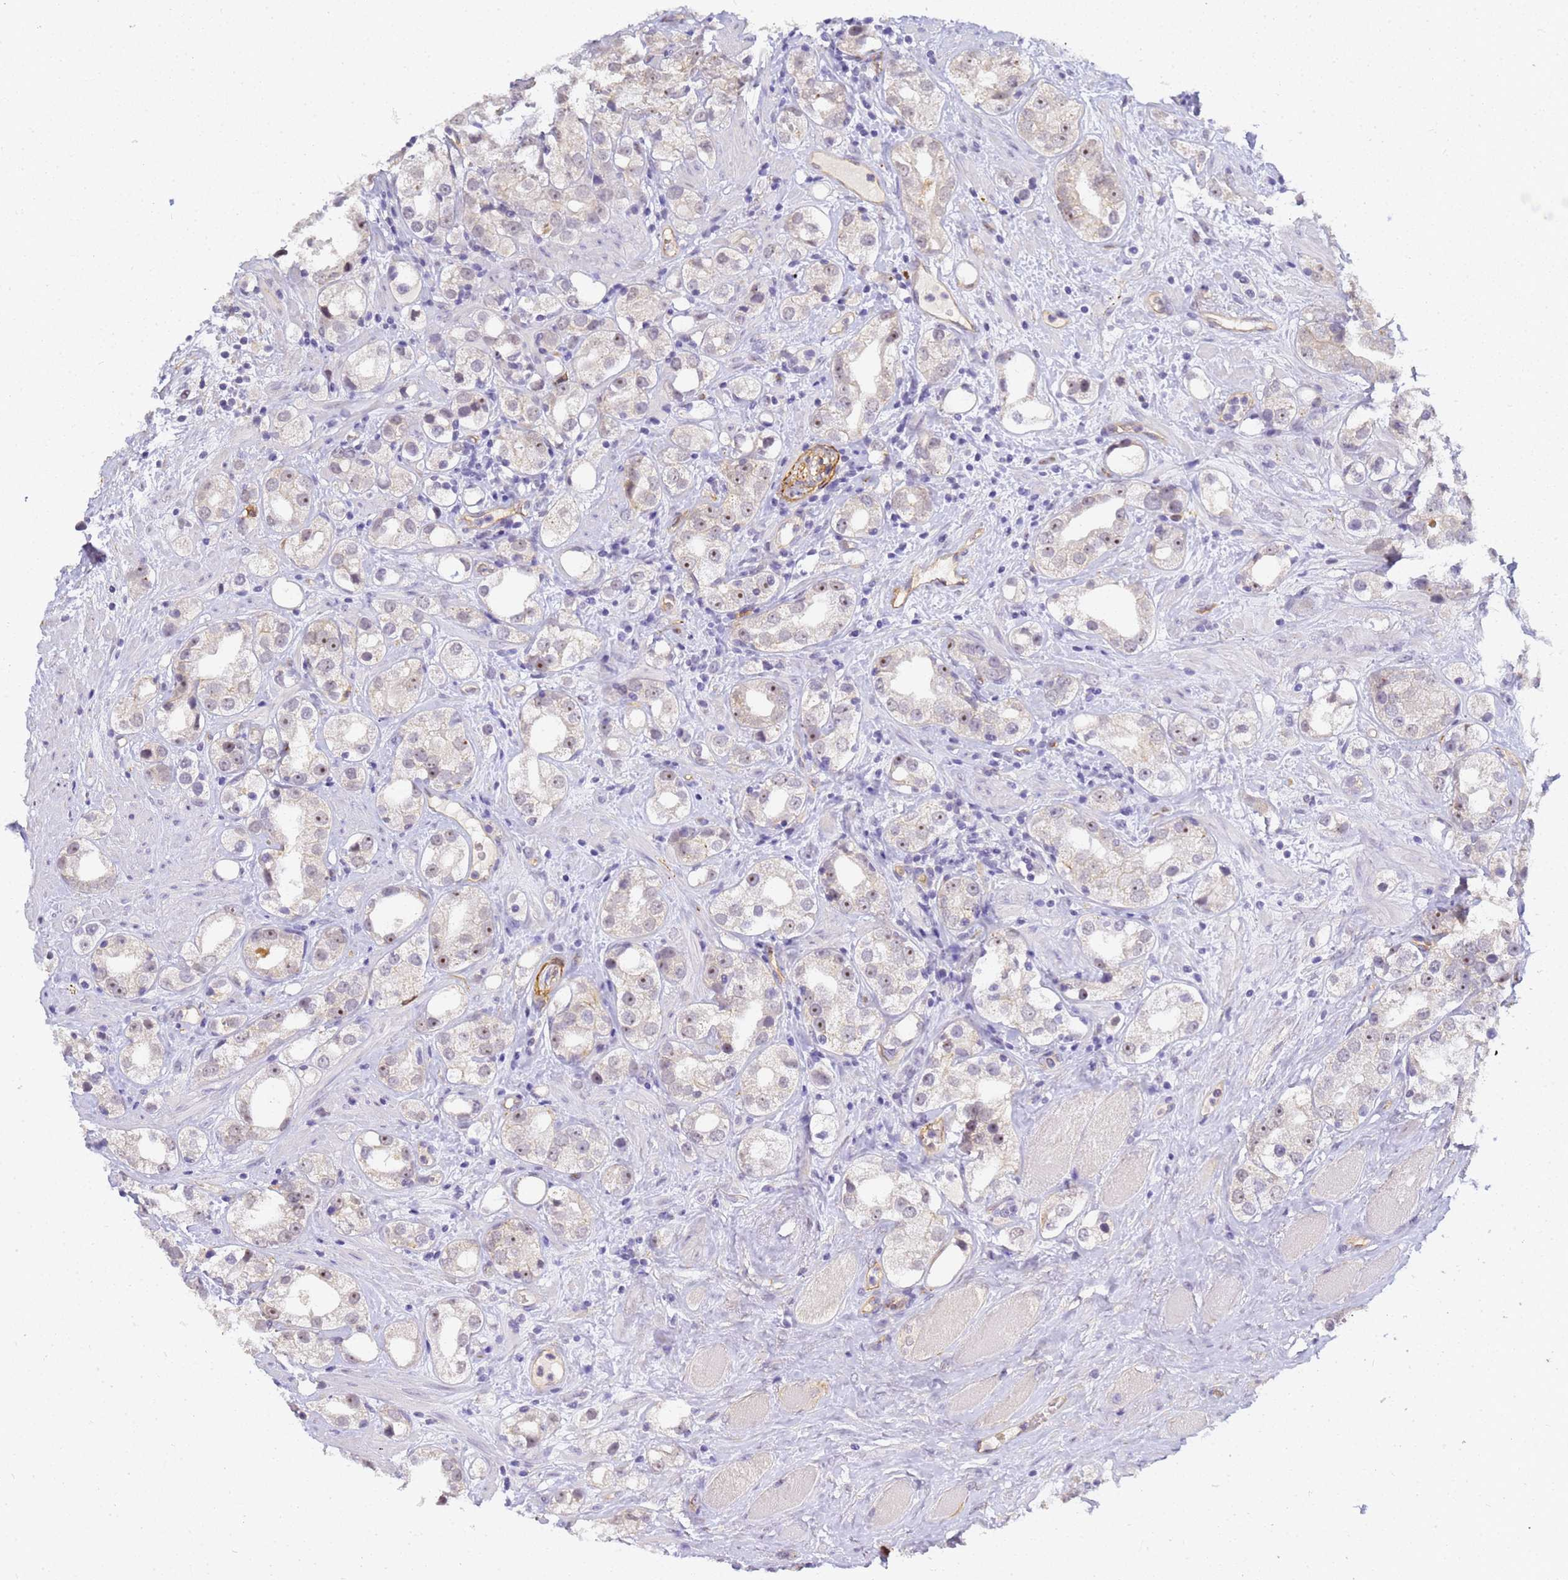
{"staining": {"intensity": "weak", "quantity": "<25%", "location": "nuclear"}, "tissue": "prostate cancer", "cell_type": "Tumor cells", "image_type": "cancer", "snomed": [{"axis": "morphology", "description": "Adenocarcinoma, NOS"}, {"axis": "topography", "description": "Prostate"}], "caption": "This is an IHC micrograph of prostate cancer (adenocarcinoma). There is no staining in tumor cells.", "gene": "GON4L", "patient": {"sex": "male", "age": 79}}